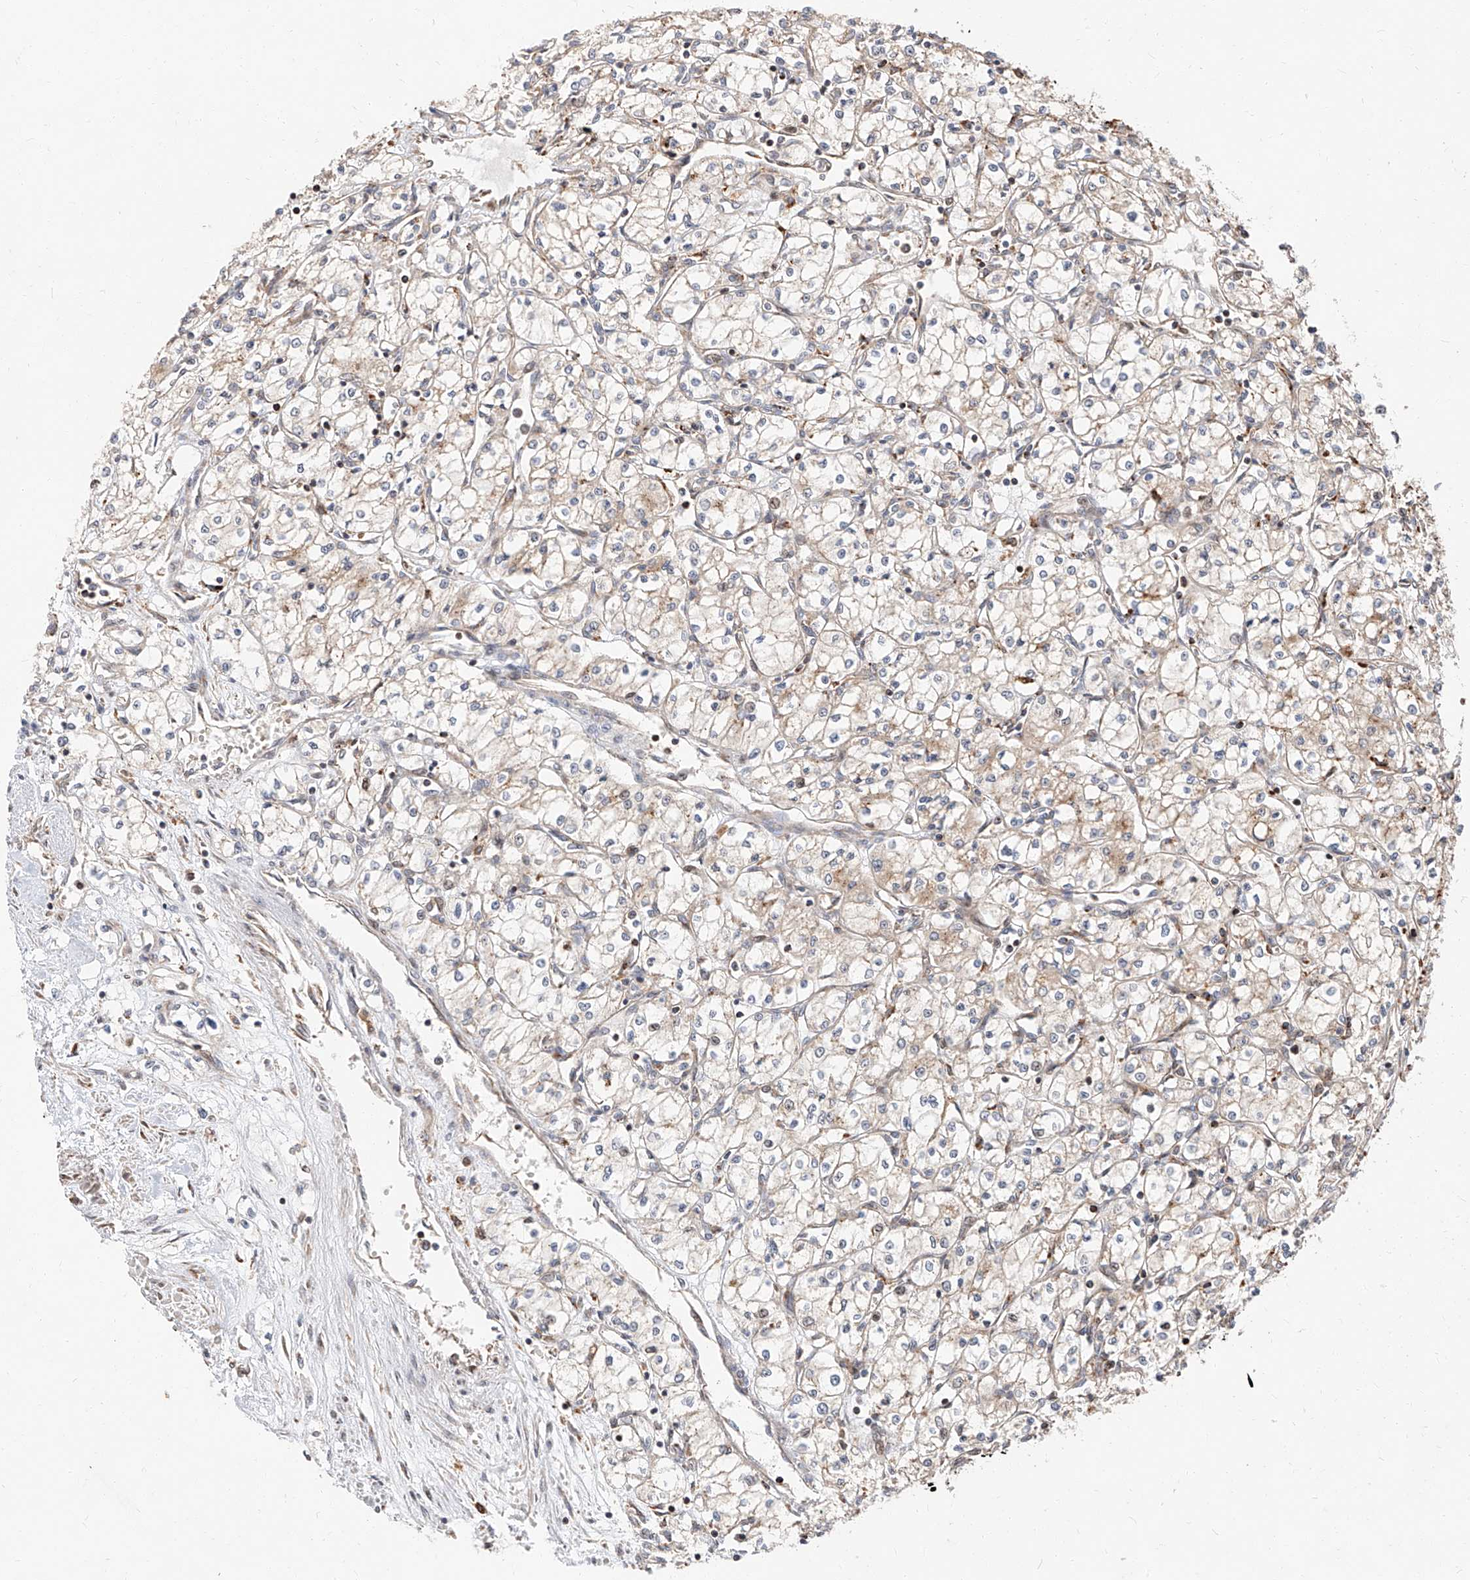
{"staining": {"intensity": "weak", "quantity": "<25%", "location": "cytoplasmic/membranous"}, "tissue": "renal cancer", "cell_type": "Tumor cells", "image_type": "cancer", "snomed": [{"axis": "morphology", "description": "Adenocarcinoma, NOS"}, {"axis": "topography", "description": "Kidney"}], "caption": "There is no significant staining in tumor cells of renal cancer. Brightfield microscopy of IHC stained with DAB (brown) and hematoxylin (blue), captured at high magnification.", "gene": "DIRAS3", "patient": {"sex": "male", "age": 59}}